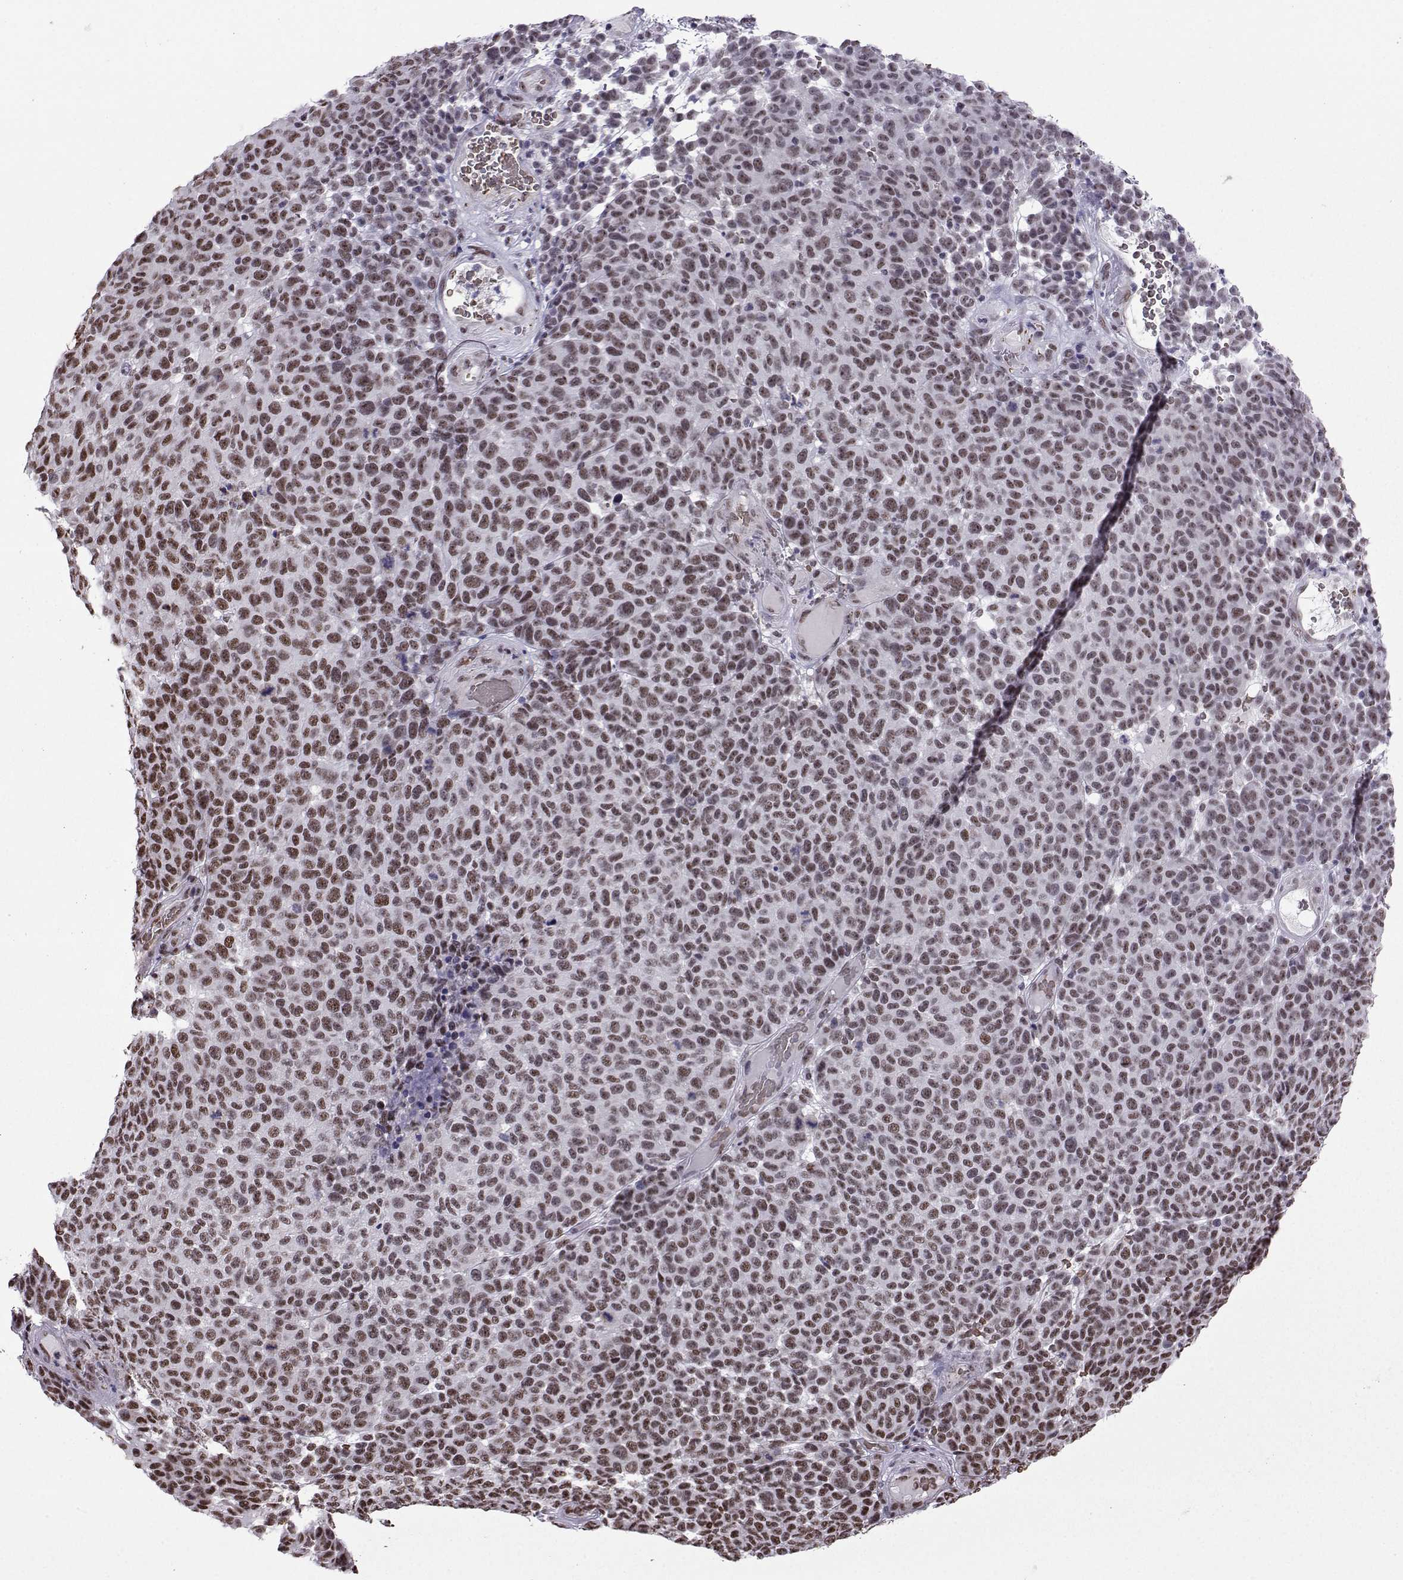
{"staining": {"intensity": "moderate", "quantity": ">75%", "location": "nuclear"}, "tissue": "melanoma", "cell_type": "Tumor cells", "image_type": "cancer", "snomed": [{"axis": "morphology", "description": "Malignant melanoma, NOS"}, {"axis": "topography", "description": "Skin"}], "caption": "Human malignant melanoma stained with a brown dye demonstrates moderate nuclear positive positivity in approximately >75% of tumor cells.", "gene": "CCNK", "patient": {"sex": "male", "age": 59}}